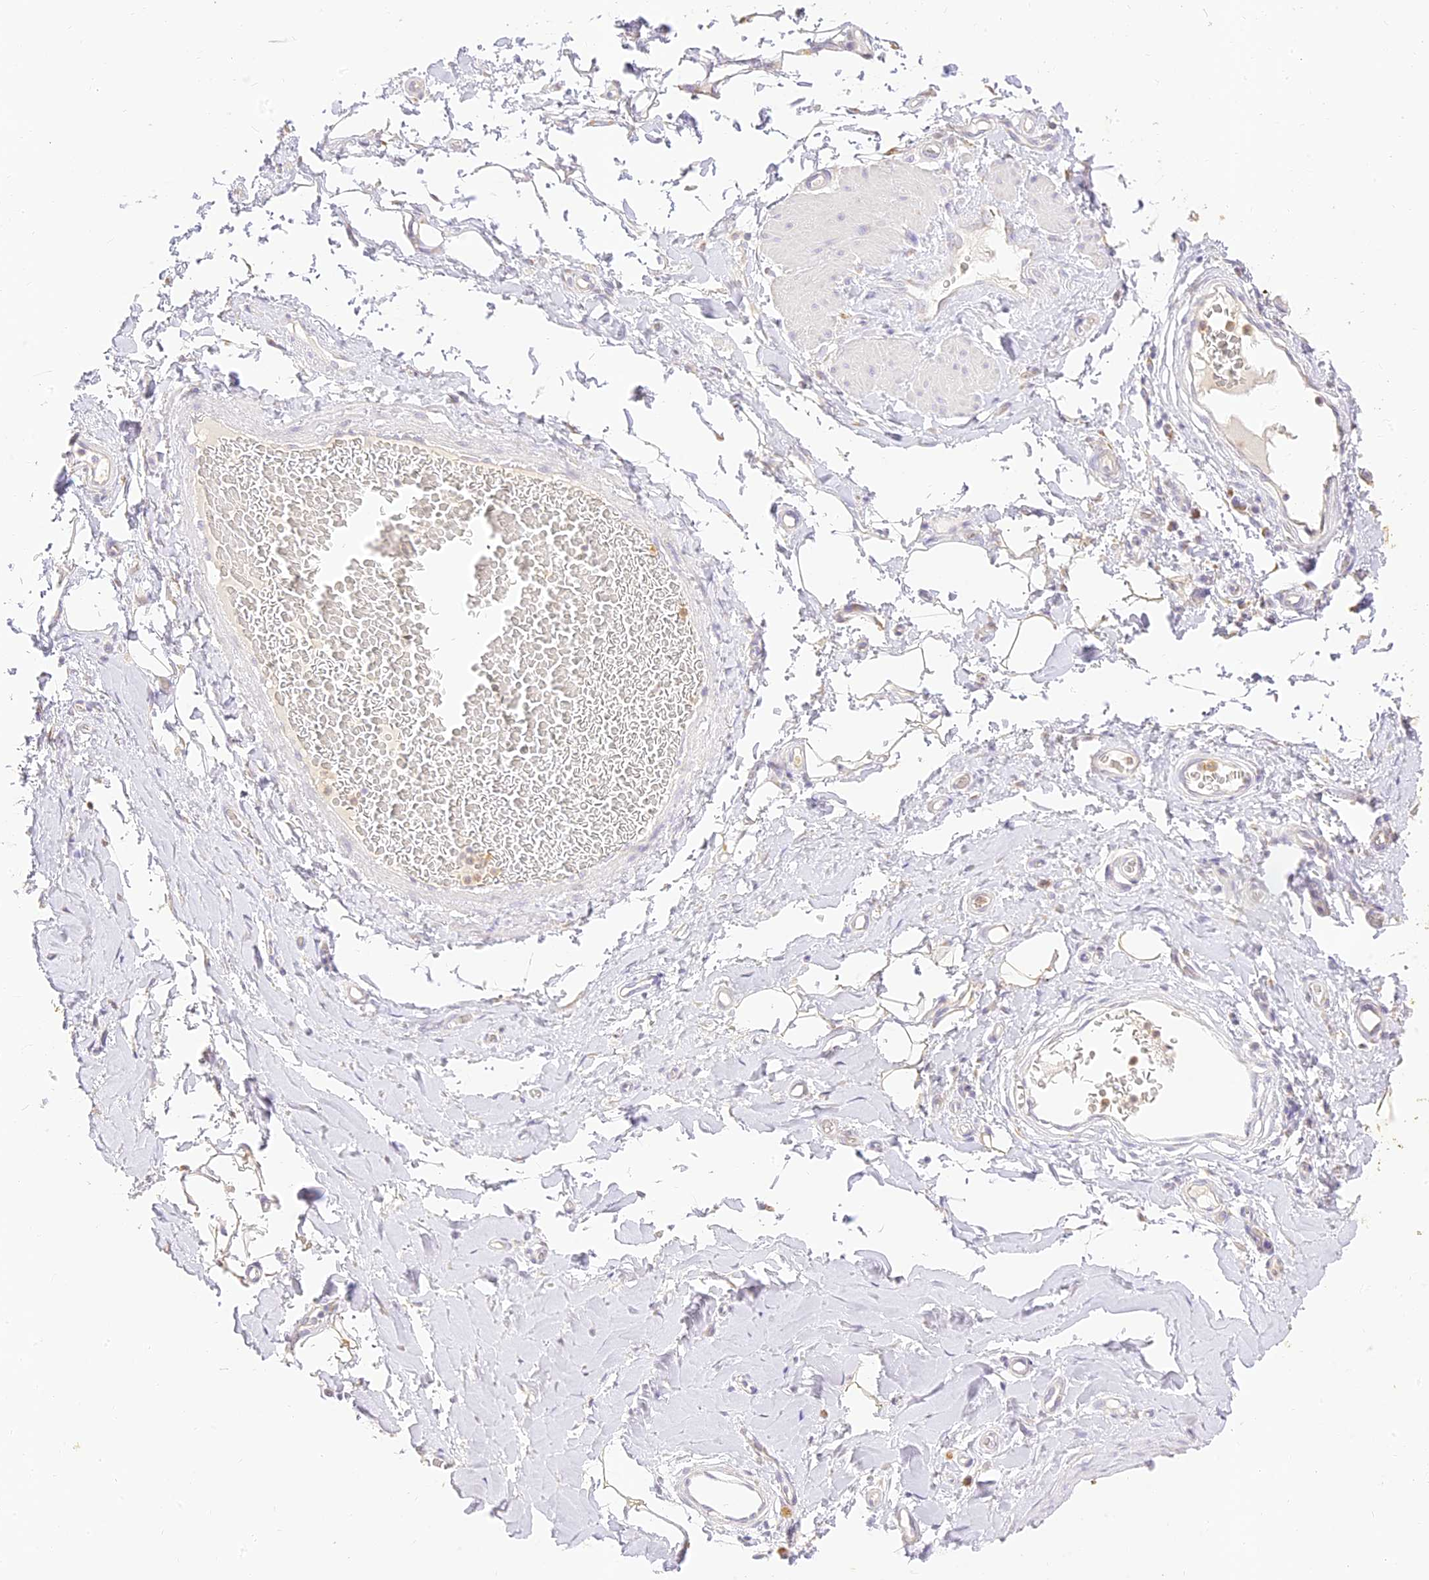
{"staining": {"intensity": "negative", "quantity": "none", "location": "none"}, "tissue": "adipose tissue", "cell_type": "Adipocytes", "image_type": "normal", "snomed": [{"axis": "morphology", "description": "Normal tissue, NOS"}, {"axis": "morphology", "description": "Adenocarcinoma, NOS"}, {"axis": "topography", "description": "Stomach, upper"}, {"axis": "topography", "description": "Peripheral nerve tissue"}], "caption": "An IHC histopathology image of benign adipose tissue is shown. There is no staining in adipocytes of adipose tissue. The staining was performed using DAB to visualize the protein expression in brown, while the nuclei were stained in blue with hematoxylin (Magnification: 20x).", "gene": "SEC13", "patient": {"sex": "male", "age": 62}}